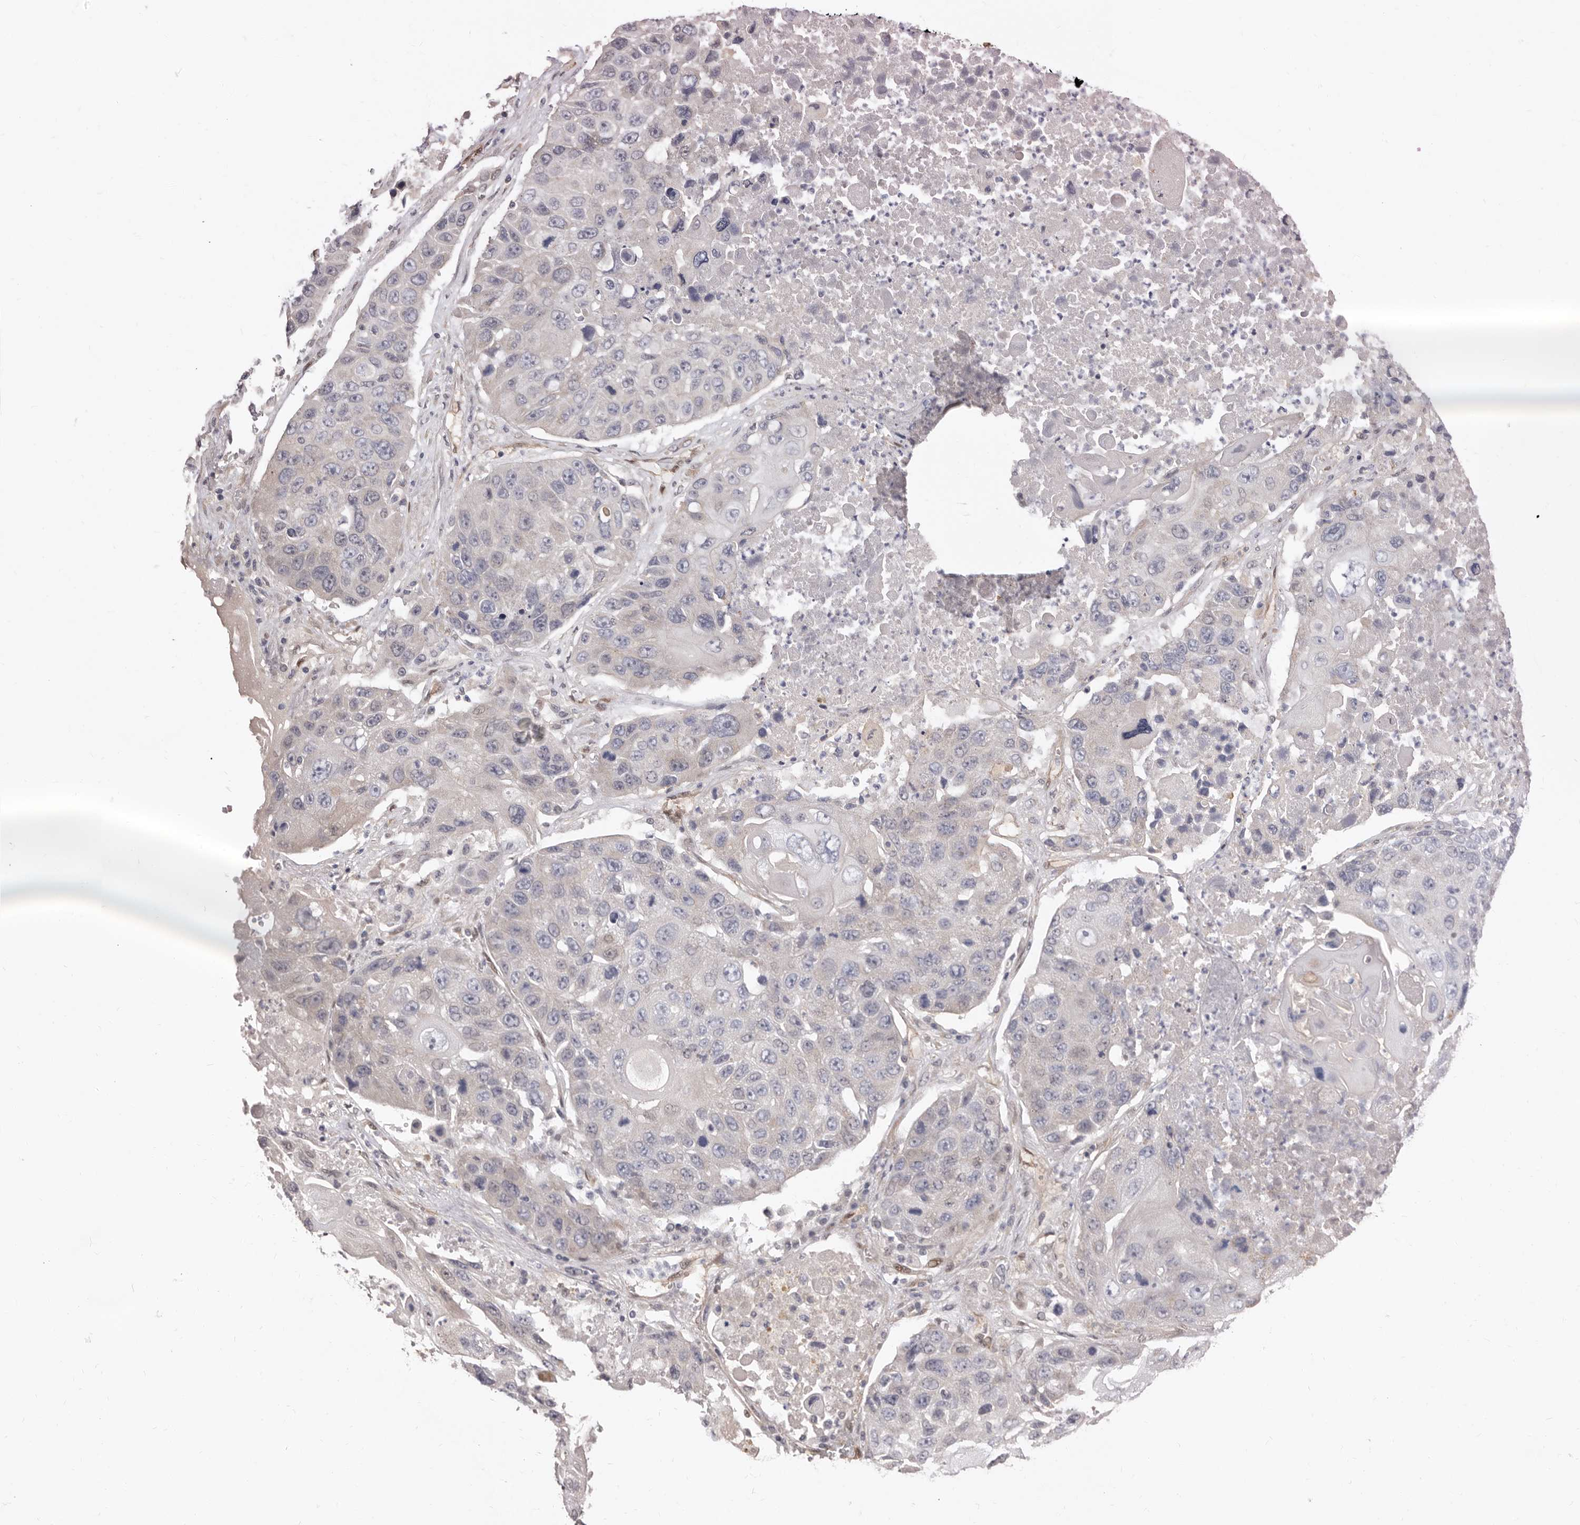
{"staining": {"intensity": "negative", "quantity": "none", "location": "none"}, "tissue": "lung cancer", "cell_type": "Tumor cells", "image_type": "cancer", "snomed": [{"axis": "morphology", "description": "Squamous cell carcinoma, NOS"}, {"axis": "topography", "description": "Lung"}], "caption": "Immunohistochemistry photomicrograph of neoplastic tissue: lung squamous cell carcinoma stained with DAB displays no significant protein staining in tumor cells.", "gene": "KHDRBS2", "patient": {"sex": "male", "age": 61}}